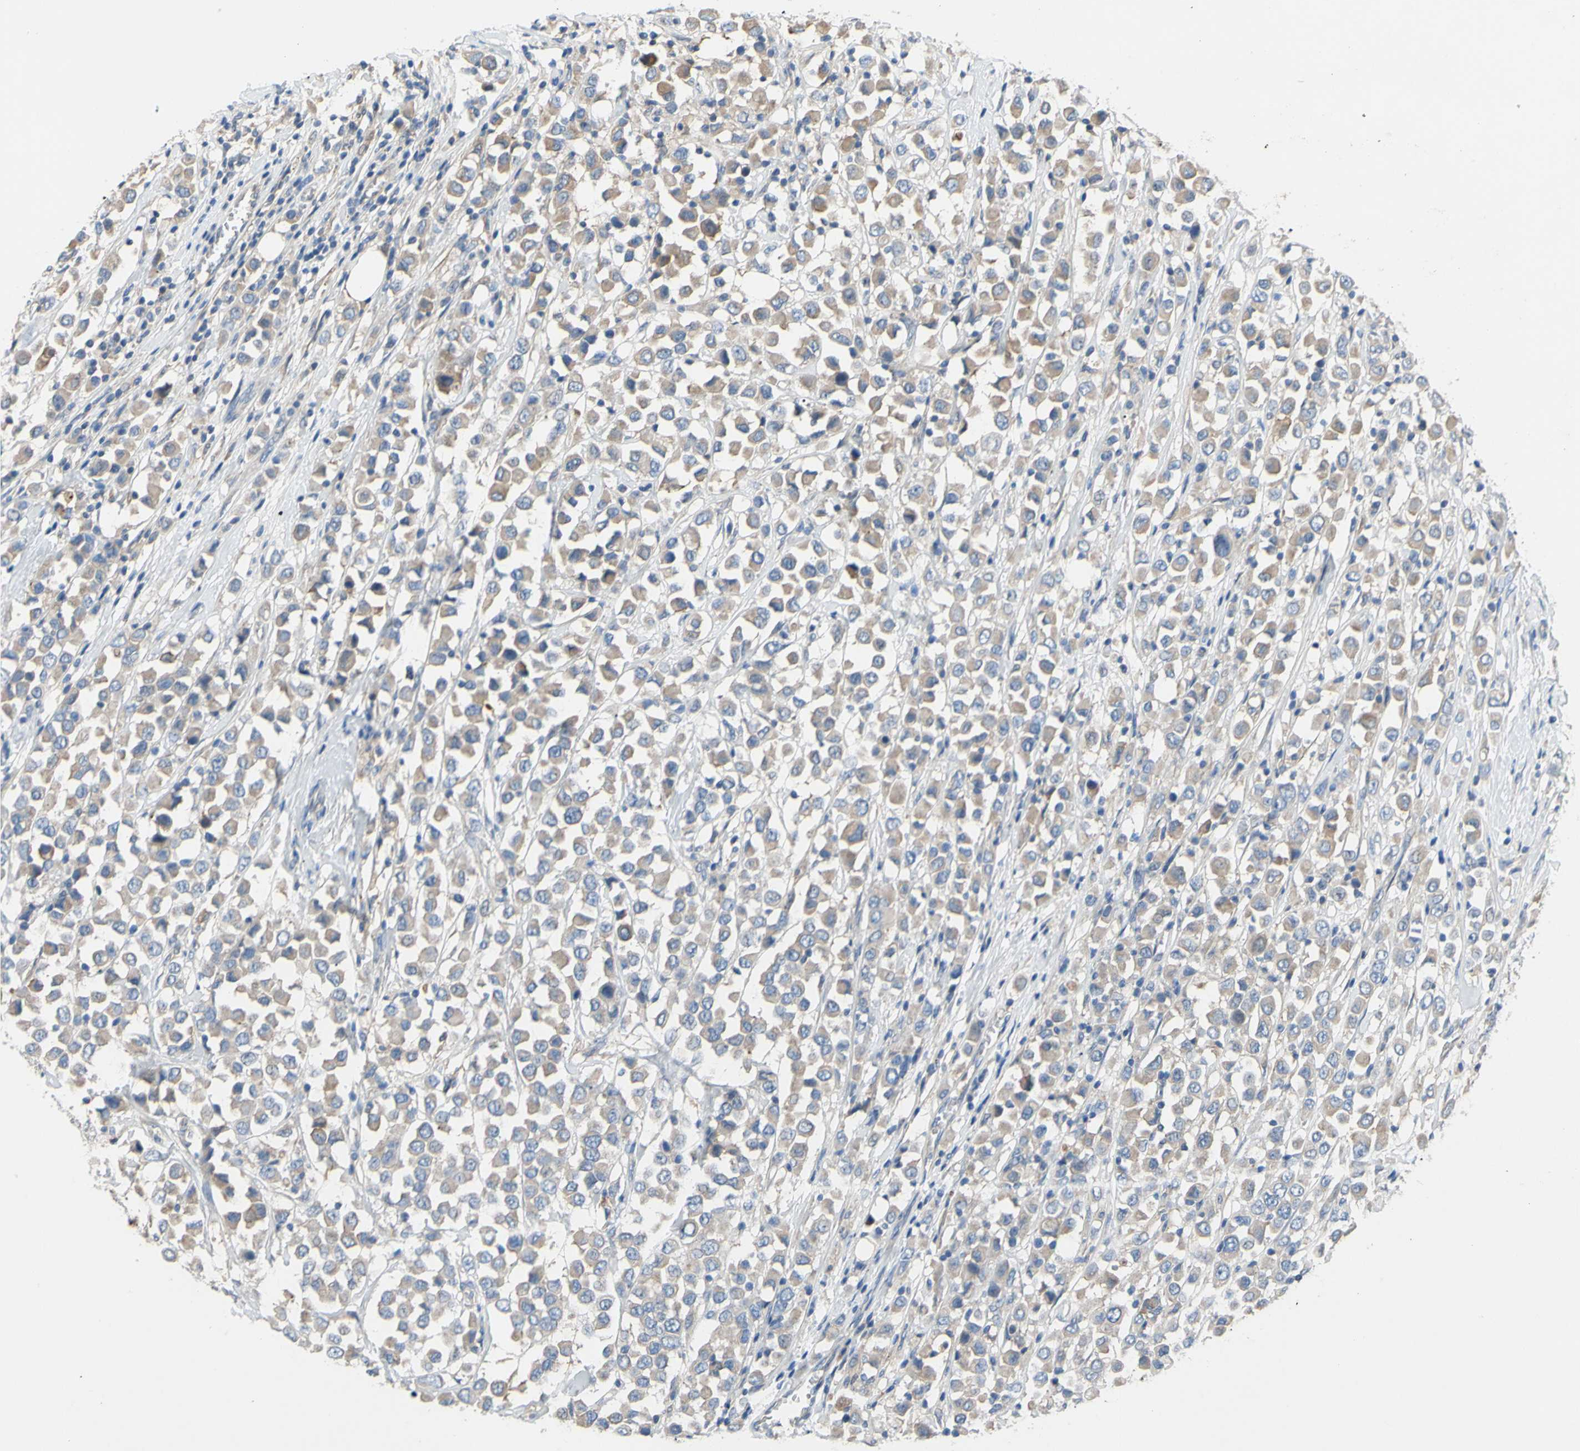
{"staining": {"intensity": "weak", "quantity": ">75%", "location": "cytoplasmic/membranous"}, "tissue": "breast cancer", "cell_type": "Tumor cells", "image_type": "cancer", "snomed": [{"axis": "morphology", "description": "Duct carcinoma"}, {"axis": "topography", "description": "Breast"}], "caption": "This image shows immunohistochemistry staining of breast infiltrating ductal carcinoma, with low weak cytoplasmic/membranous expression in about >75% of tumor cells.", "gene": "TMEM59L", "patient": {"sex": "female", "age": 61}}